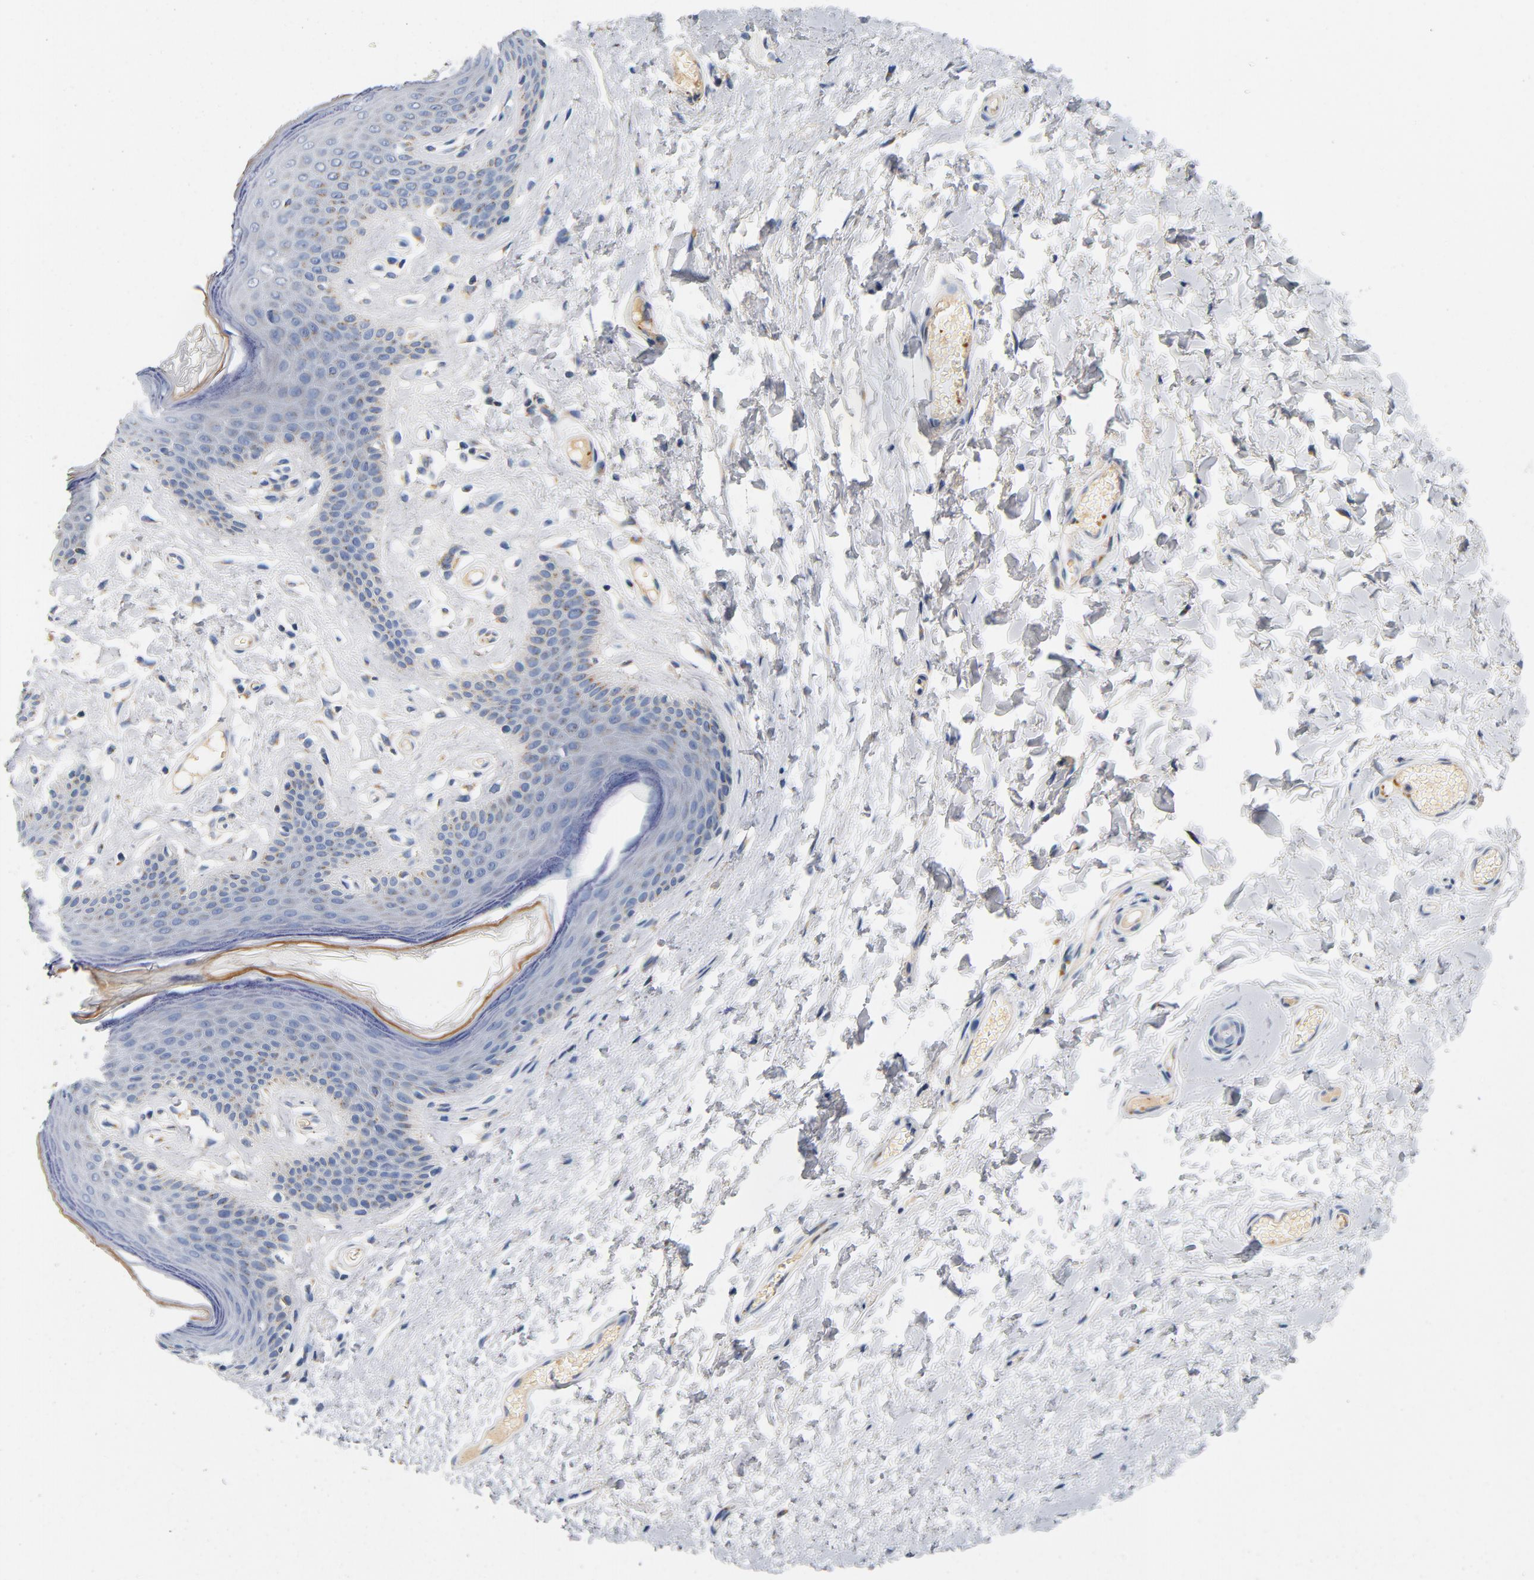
{"staining": {"intensity": "negative", "quantity": "none", "location": "none"}, "tissue": "skin", "cell_type": "Epidermal cells", "image_type": "normal", "snomed": [{"axis": "morphology", "description": "Normal tissue, NOS"}, {"axis": "morphology", "description": "Inflammation, NOS"}, {"axis": "topography", "description": "Vulva"}], "caption": "An immunohistochemistry (IHC) micrograph of unremarkable skin is shown. There is no staining in epidermal cells of skin. (DAB immunohistochemistry (IHC), high magnification).", "gene": "LMAN2", "patient": {"sex": "female", "age": 84}}